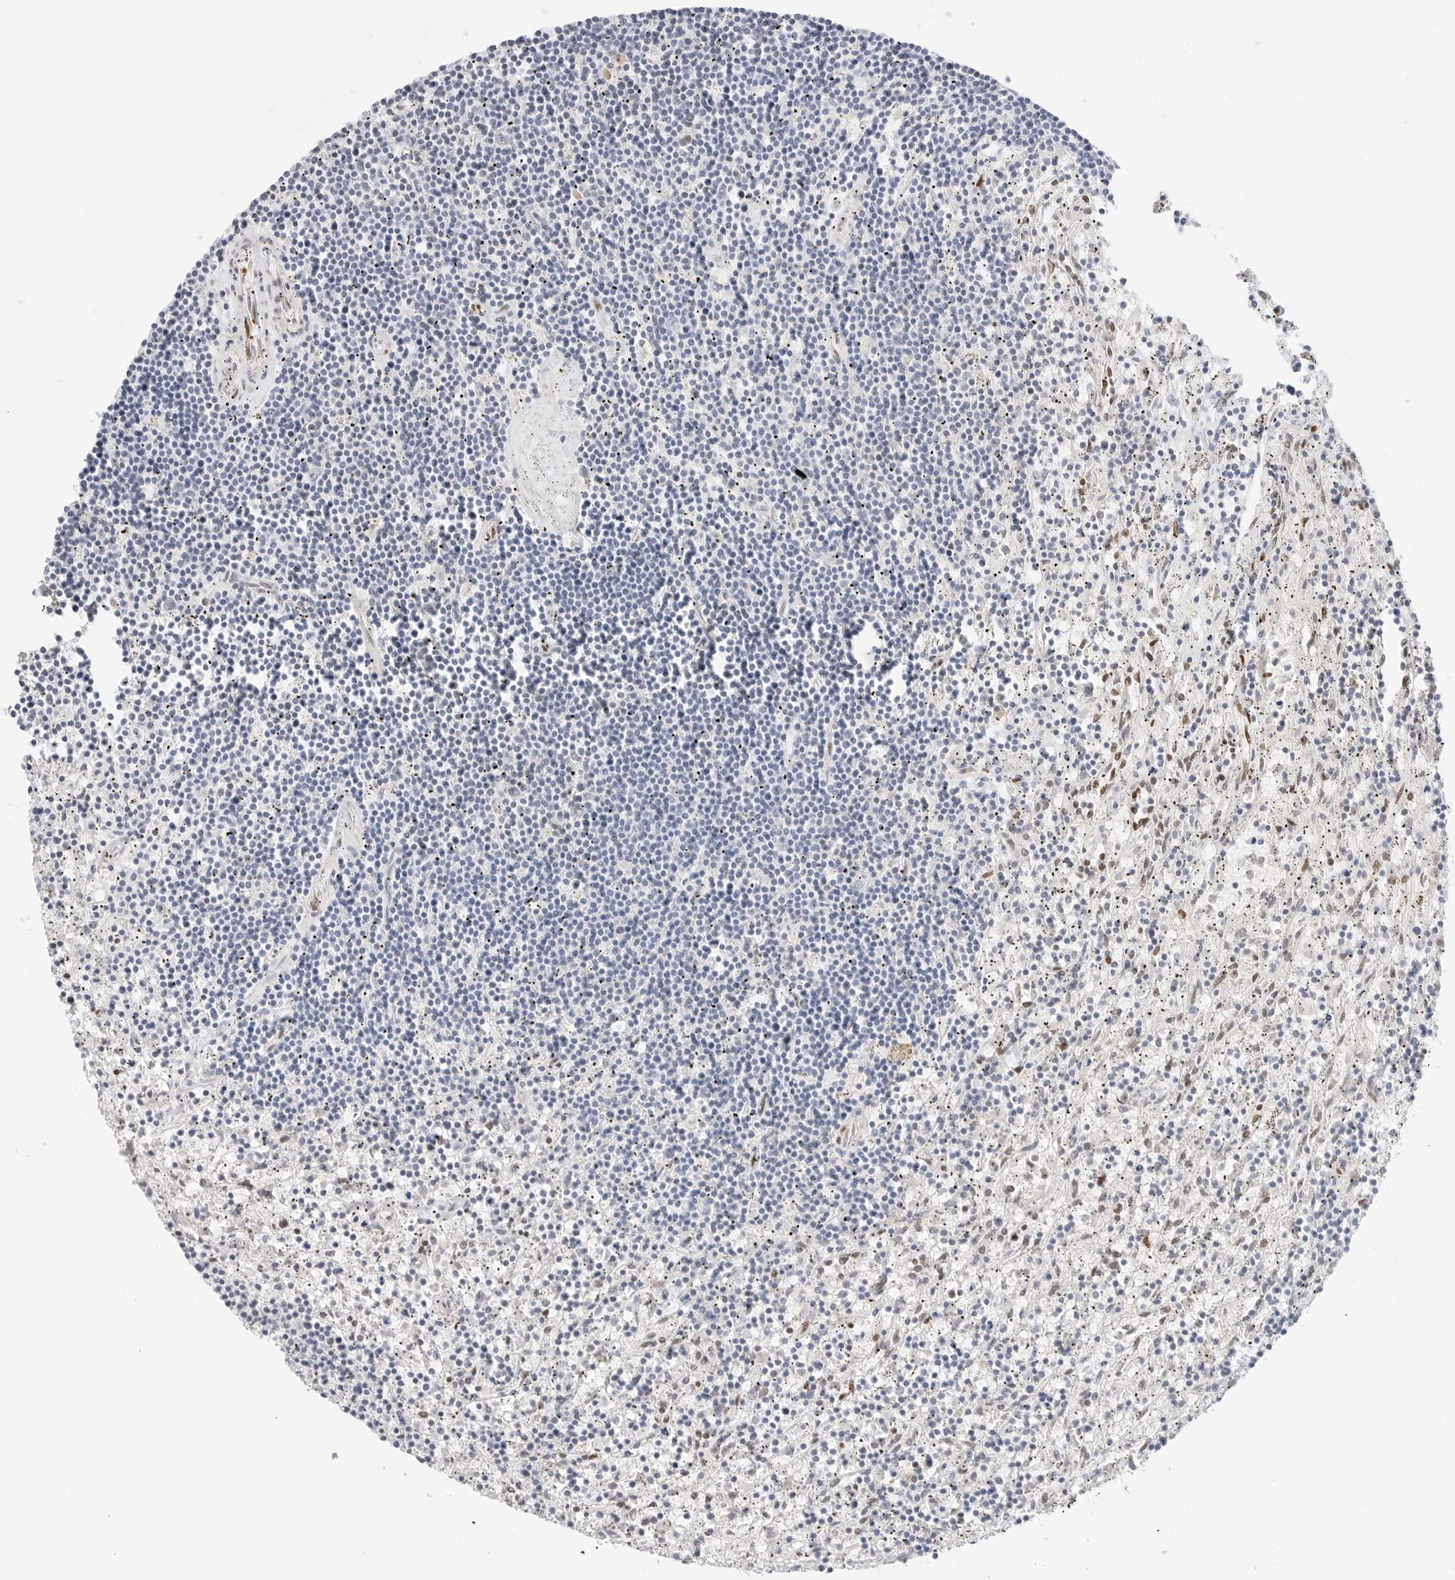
{"staining": {"intensity": "negative", "quantity": "none", "location": "none"}, "tissue": "lymphoma", "cell_type": "Tumor cells", "image_type": "cancer", "snomed": [{"axis": "morphology", "description": "Malignant lymphoma, non-Hodgkin's type, Low grade"}, {"axis": "topography", "description": "Spleen"}], "caption": "Human malignant lymphoma, non-Hodgkin's type (low-grade) stained for a protein using IHC exhibits no positivity in tumor cells.", "gene": "SPIDR", "patient": {"sex": "male", "age": 76}}